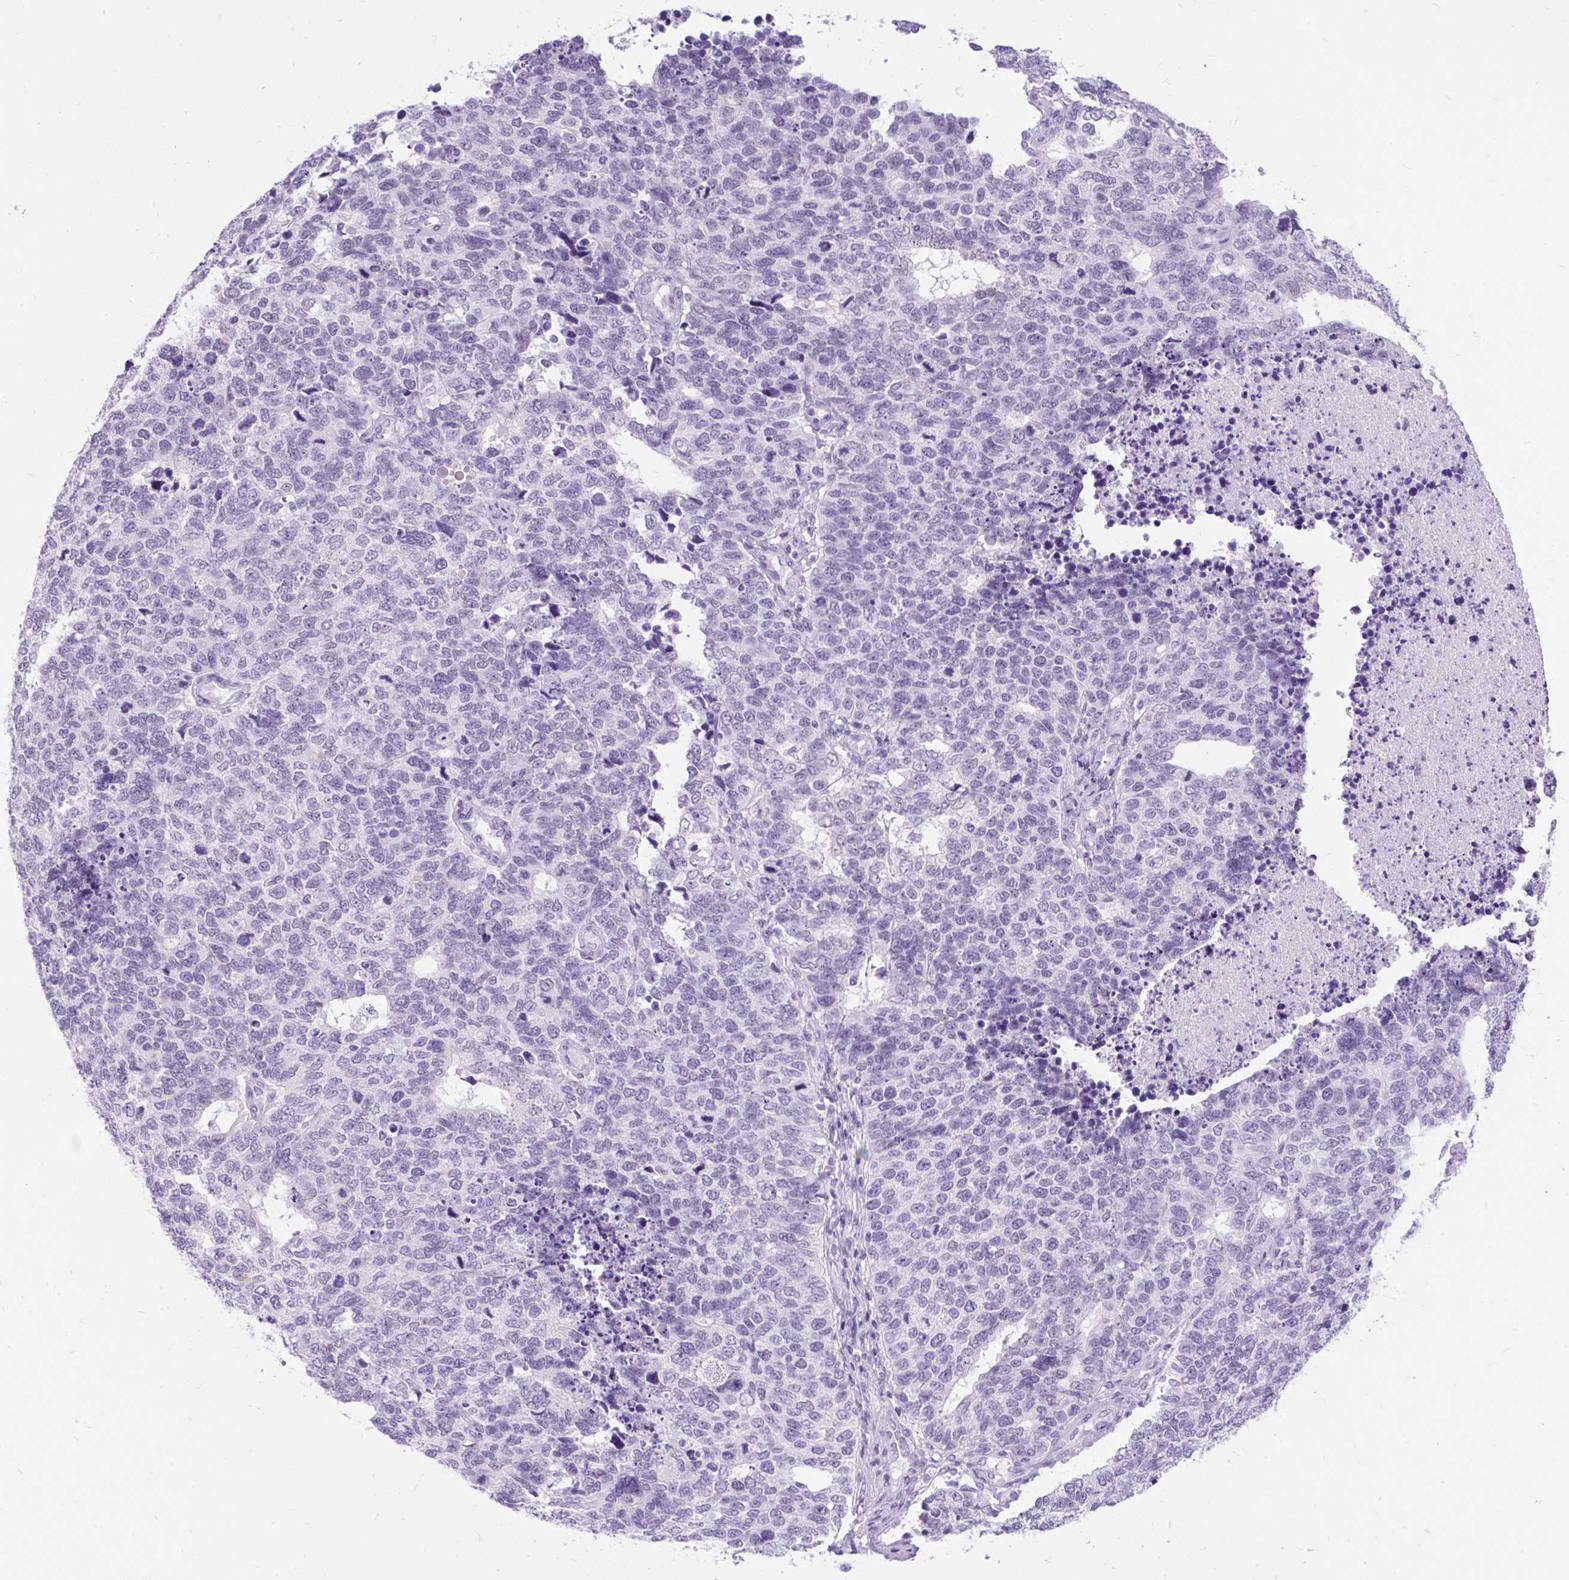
{"staining": {"intensity": "negative", "quantity": "none", "location": "none"}, "tissue": "cervical cancer", "cell_type": "Tumor cells", "image_type": "cancer", "snomed": [{"axis": "morphology", "description": "Squamous cell carcinoma, NOS"}, {"axis": "topography", "description": "Cervix"}], "caption": "Protein analysis of squamous cell carcinoma (cervical) demonstrates no significant expression in tumor cells.", "gene": "SCGB1A1", "patient": {"sex": "female", "age": 63}}